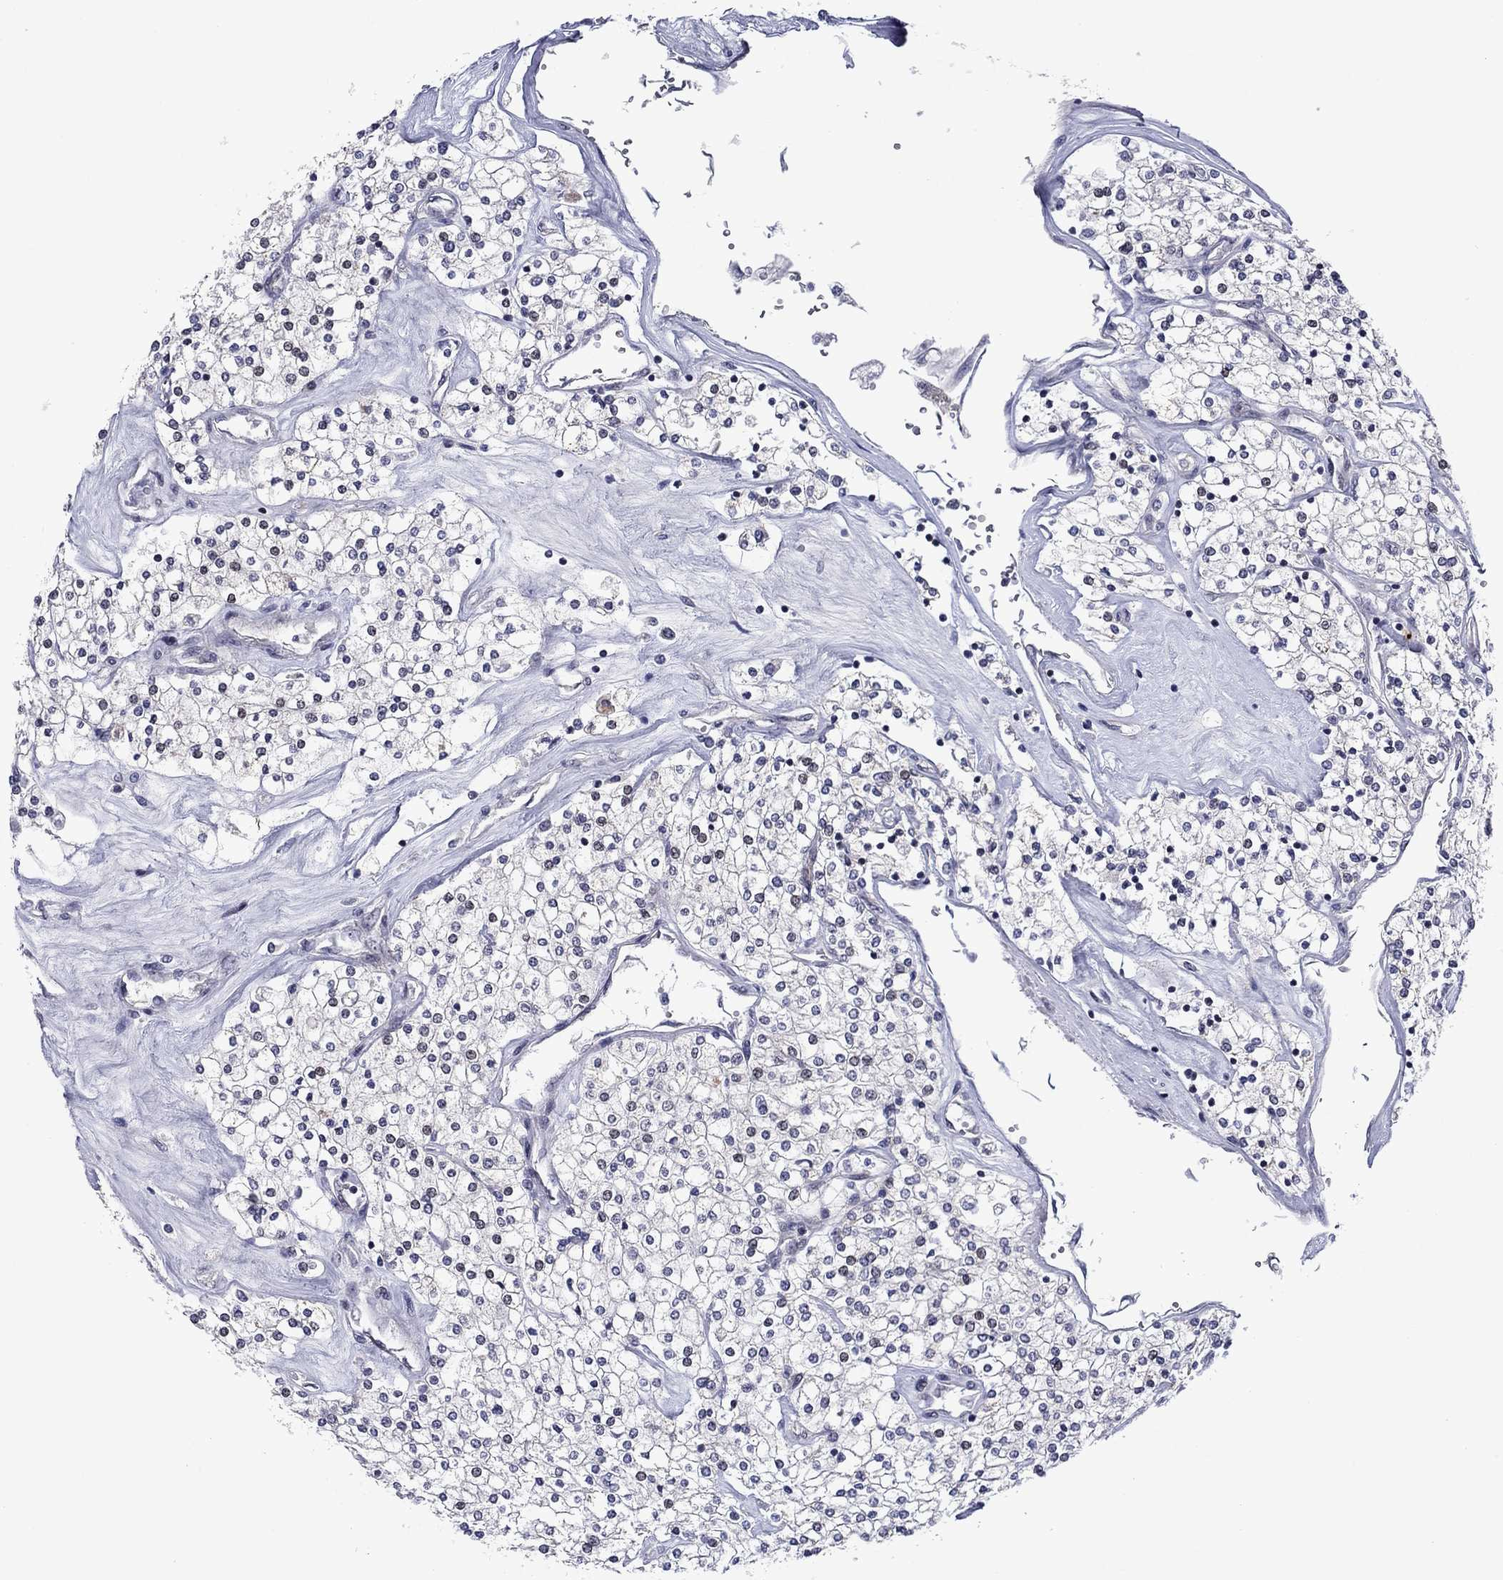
{"staining": {"intensity": "negative", "quantity": "none", "location": "none"}, "tissue": "renal cancer", "cell_type": "Tumor cells", "image_type": "cancer", "snomed": [{"axis": "morphology", "description": "Adenocarcinoma, NOS"}, {"axis": "topography", "description": "Kidney"}], "caption": "IHC of renal cancer displays no positivity in tumor cells.", "gene": "SURF2", "patient": {"sex": "male", "age": 80}}